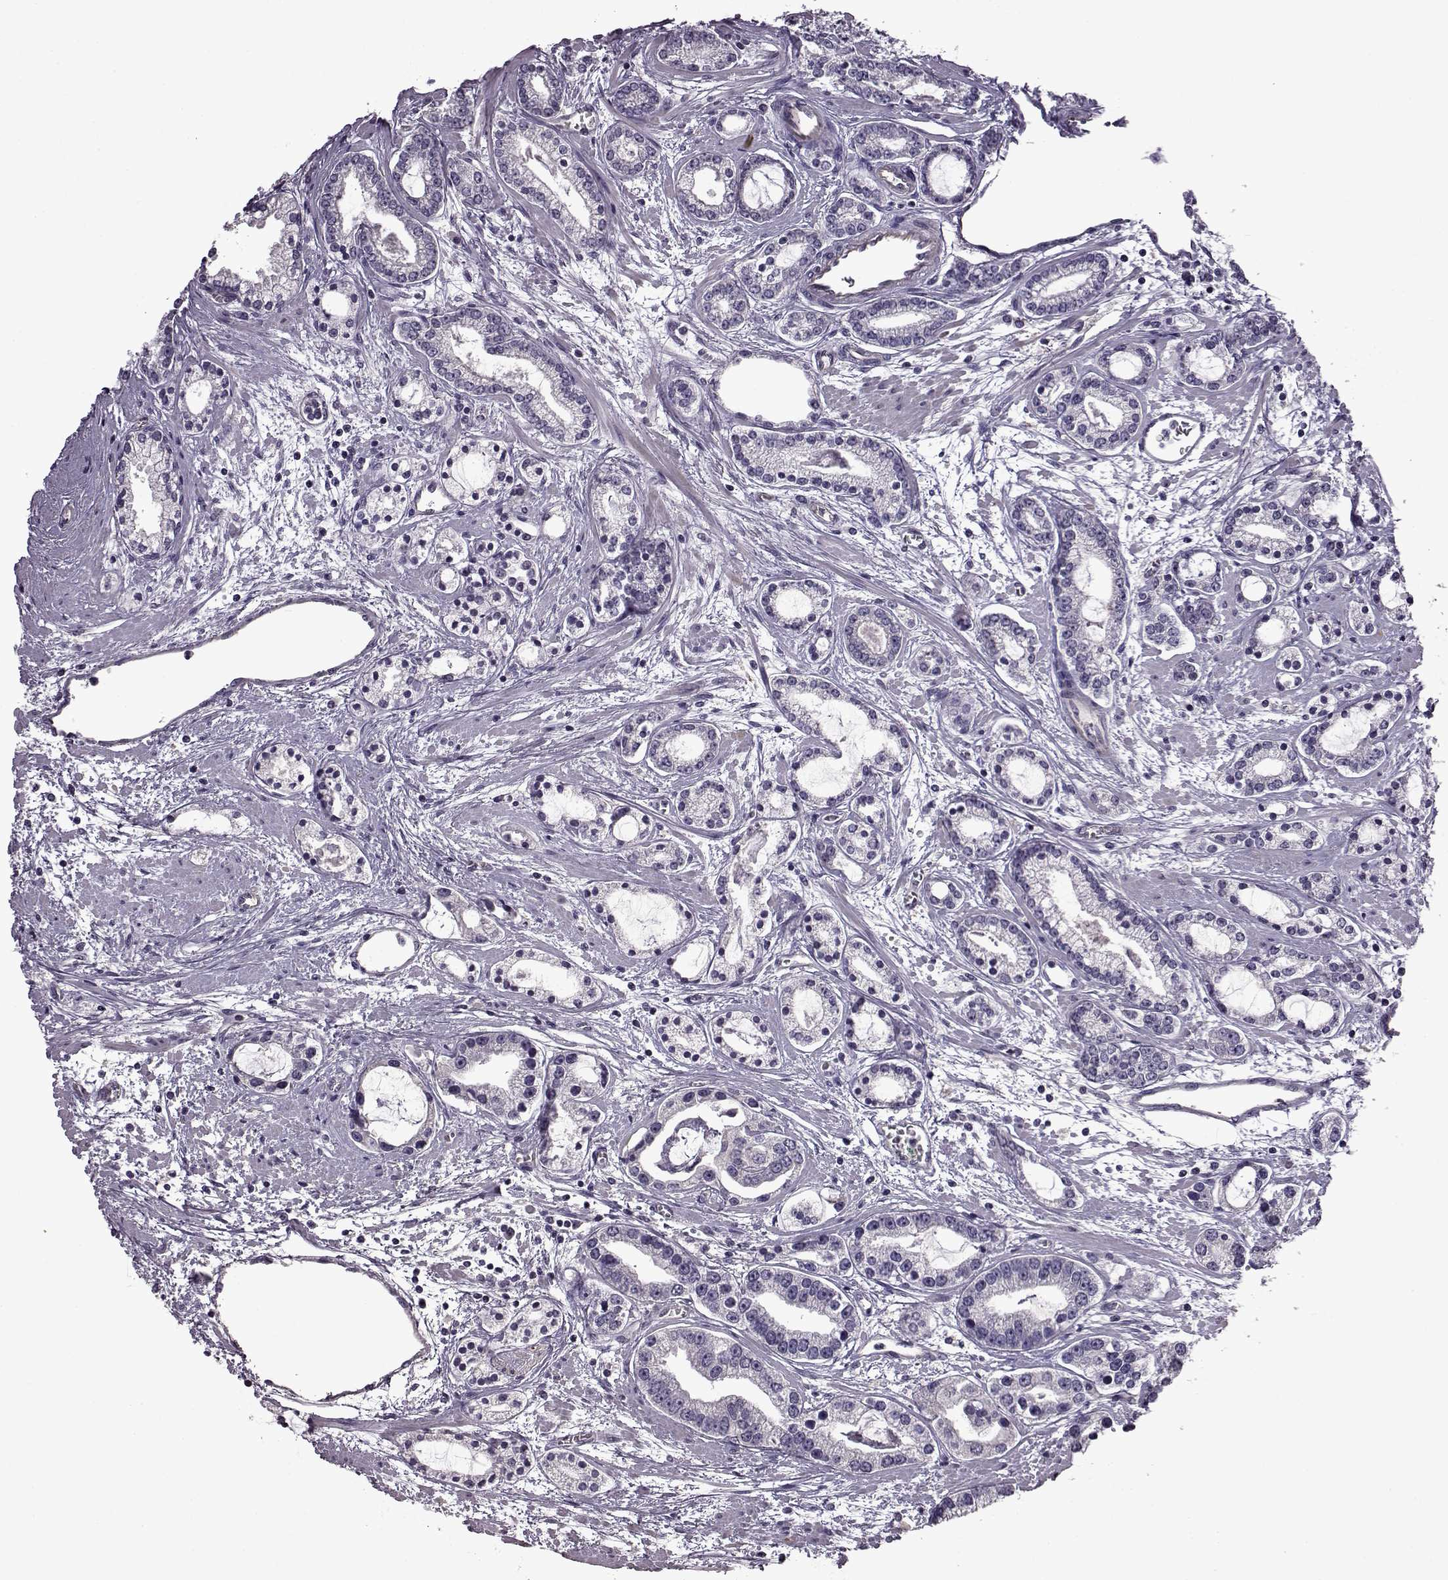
{"staining": {"intensity": "negative", "quantity": "none", "location": "none"}, "tissue": "prostate cancer", "cell_type": "Tumor cells", "image_type": "cancer", "snomed": [{"axis": "morphology", "description": "Adenocarcinoma, Medium grade"}, {"axis": "topography", "description": "Prostate"}], "caption": "This is an immunohistochemistry photomicrograph of prostate cancer. There is no positivity in tumor cells.", "gene": "EDDM3B", "patient": {"sex": "male", "age": 57}}